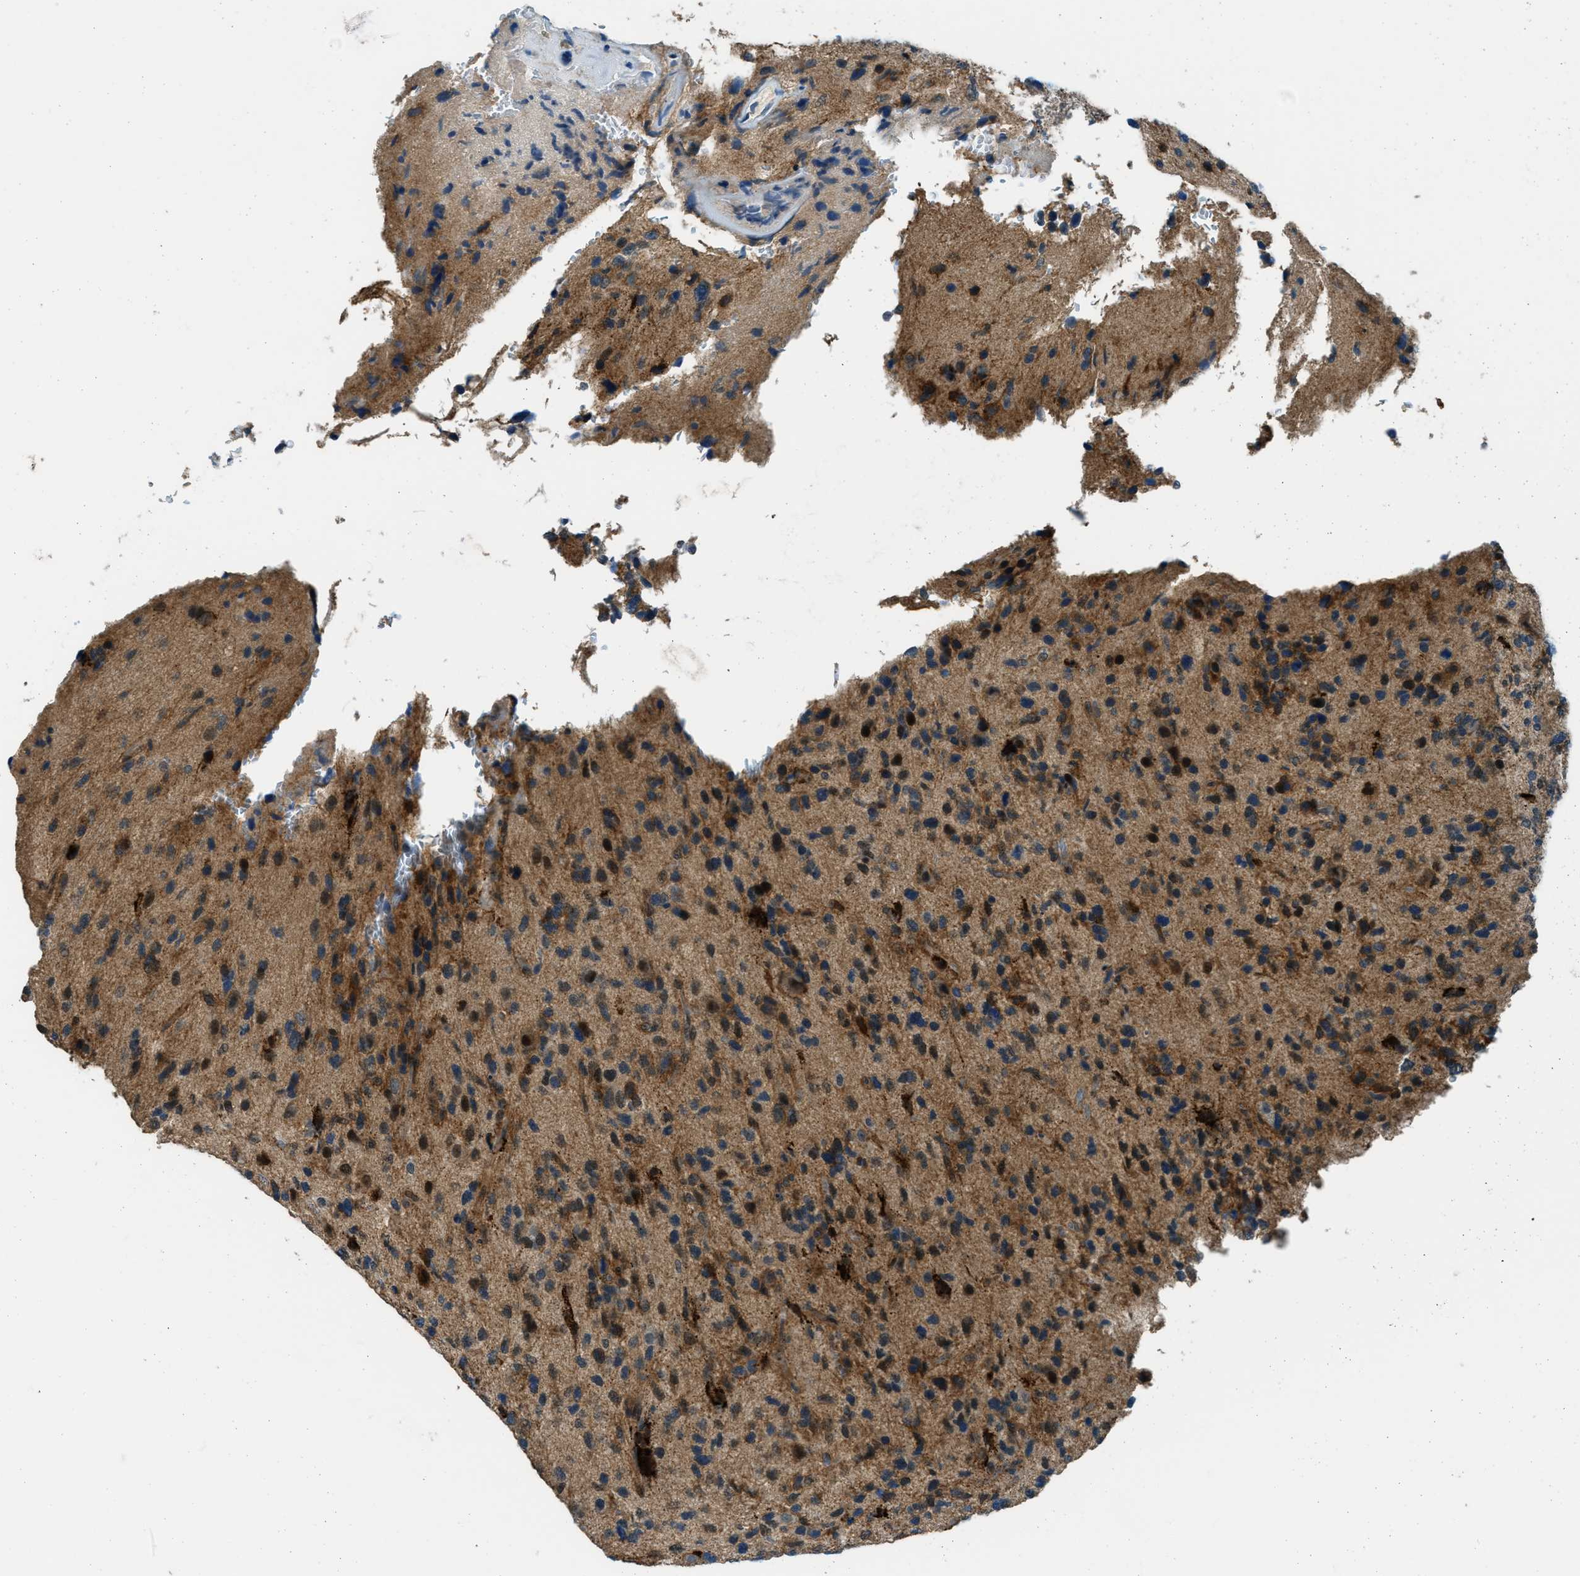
{"staining": {"intensity": "moderate", "quantity": "25%-75%", "location": "cytoplasmic/membranous"}, "tissue": "glioma", "cell_type": "Tumor cells", "image_type": "cancer", "snomed": [{"axis": "morphology", "description": "Glioma, malignant, High grade"}, {"axis": "topography", "description": "Brain"}], "caption": "Immunohistochemistry (DAB (3,3'-diaminobenzidine)) staining of human glioma shows moderate cytoplasmic/membranous protein expression in approximately 25%-75% of tumor cells.", "gene": "NPEPL1", "patient": {"sex": "female", "age": 58}}